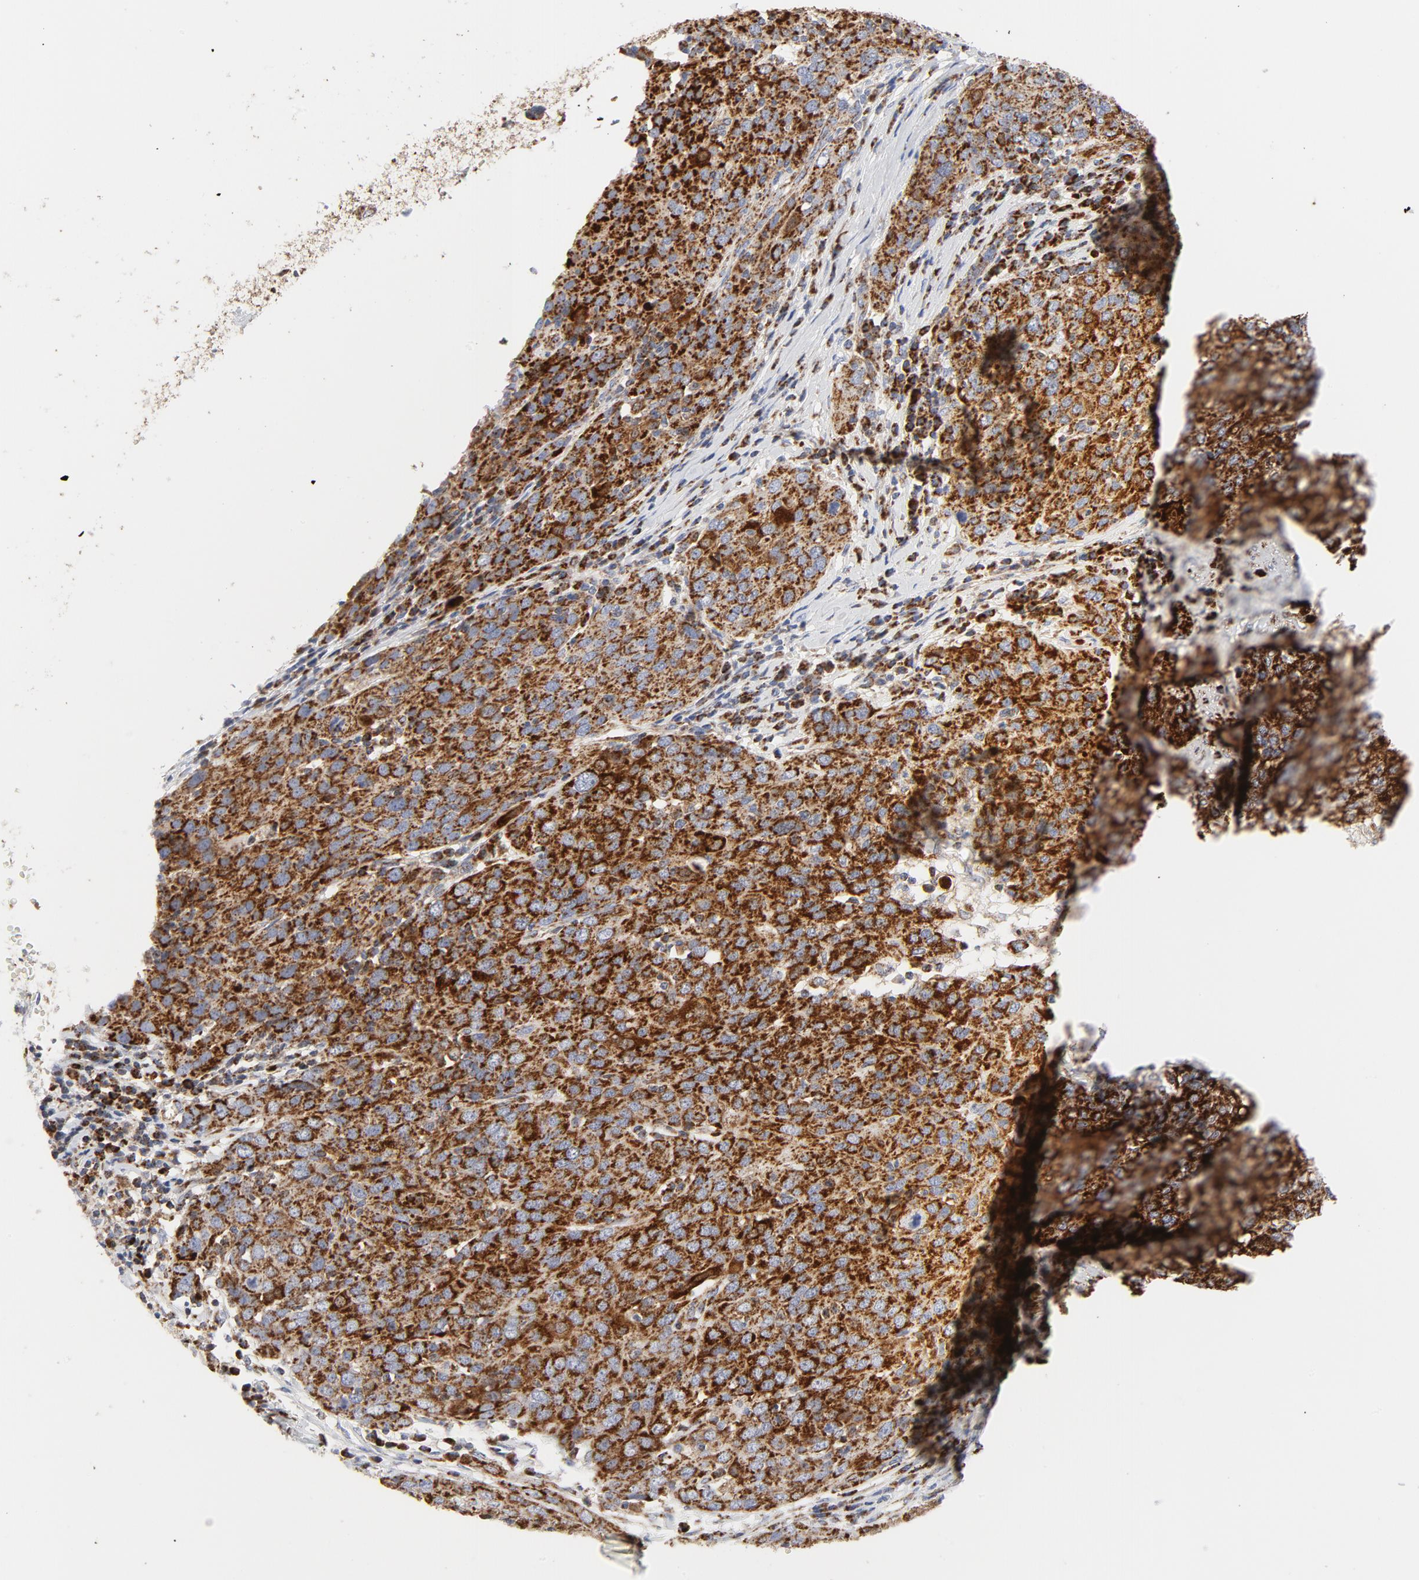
{"staining": {"intensity": "strong", "quantity": ">75%", "location": "cytoplasmic/membranous"}, "tissue": "ovarian cancer", "cell_type": "Tumor cells", "image_type": "cancer", "snomed": [{"axis": "morphology", "description": "Carcinoma, endometroid"}, {"axis": "topography", "description": "Ovary"}], "caption": "IHC (DAB (3,3'-diaminobenzidine)) staining of human ovarian endometroid carcinoma reveals strong cytoplasmic/membranous protein positivity in about >75% of tumor cells. (DAB (3,3'-diaminobenzidine) = brown stain, brightfield microscopy at high magnification).", "gene": "CYCS", "patient": {"sex": "female", "age": 50}}